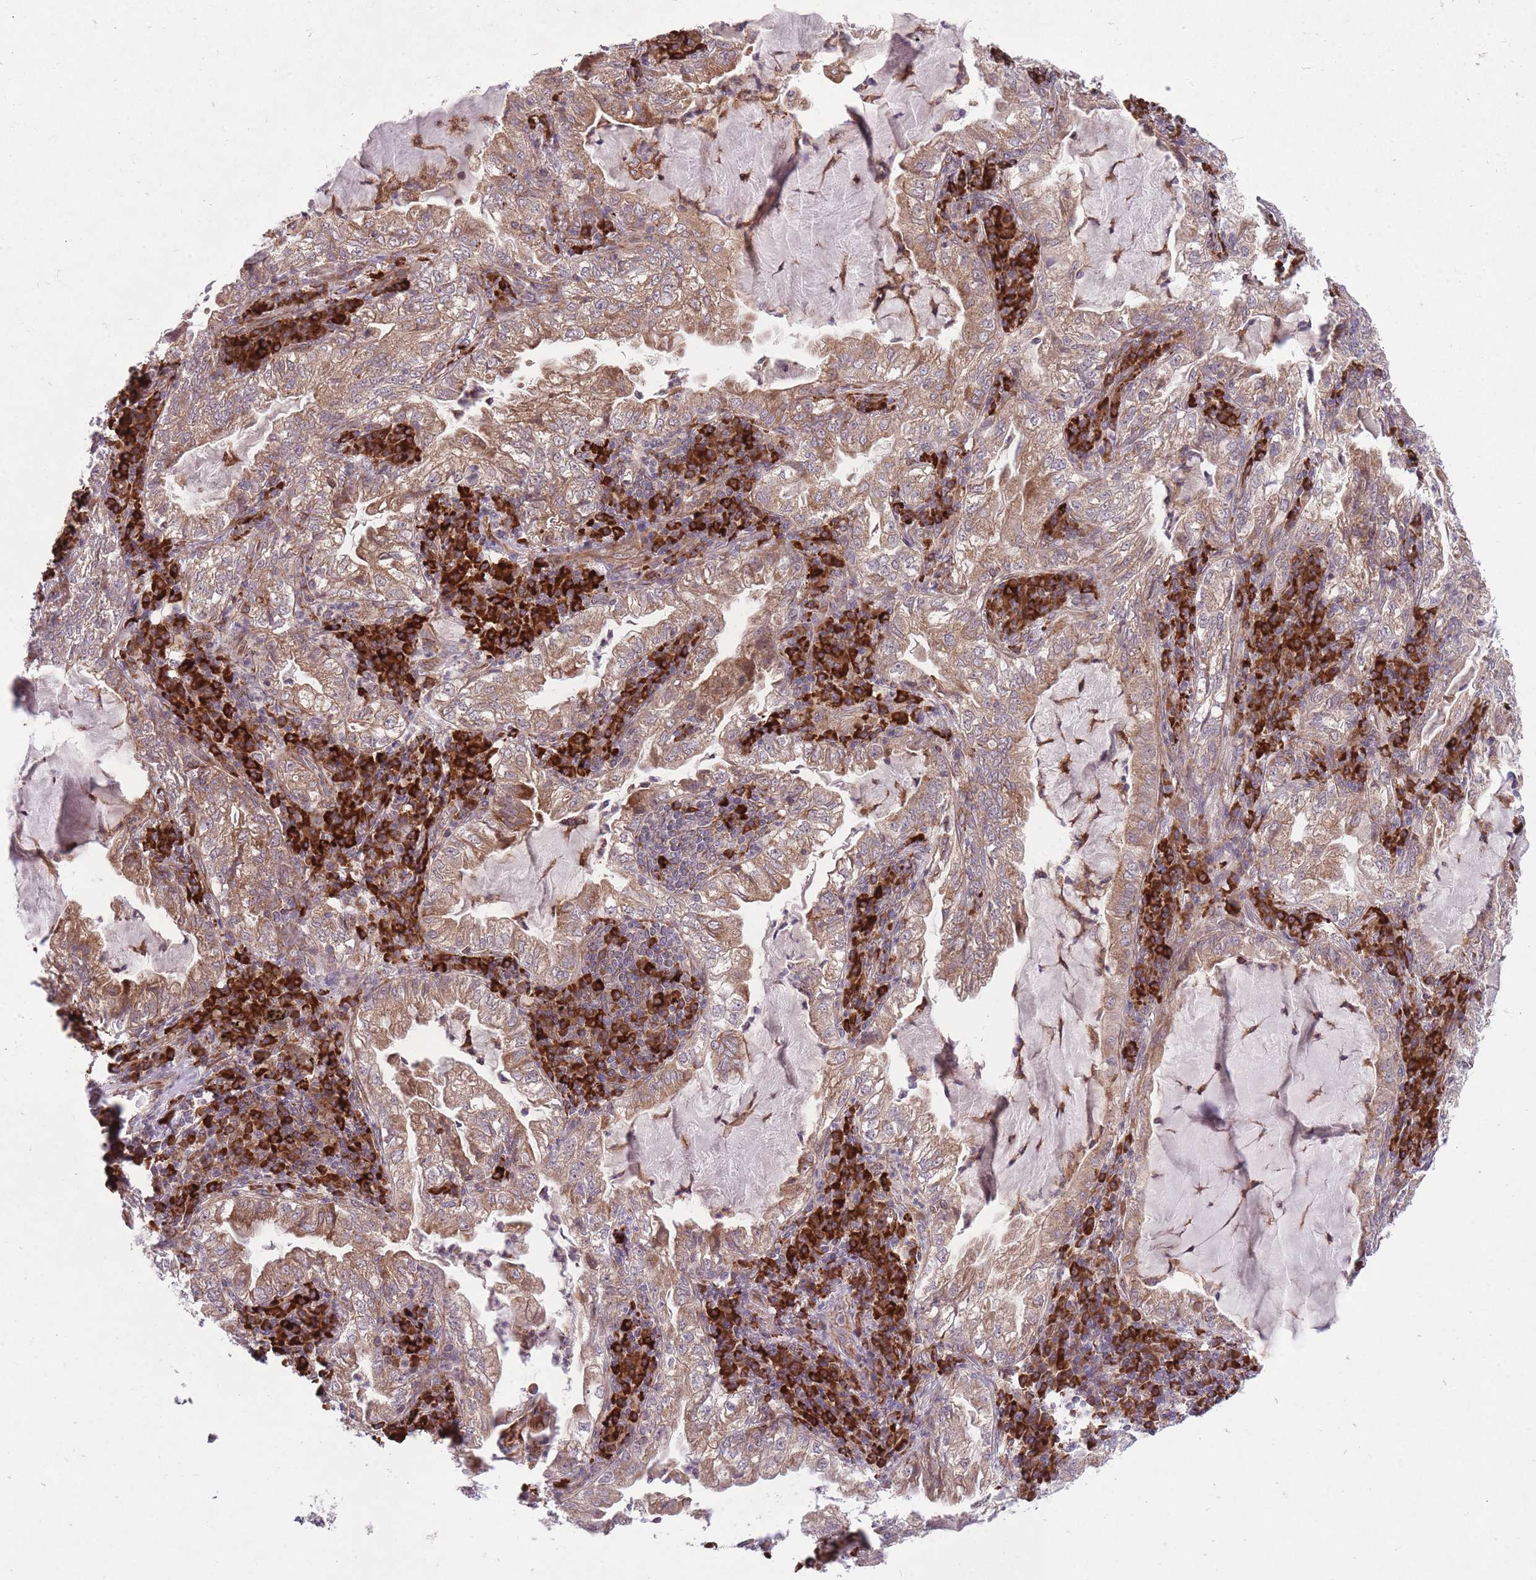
{"staining": {"intensity": "moderate", "quantity": ">75%", "location": "cytoplasmic/membranous"}, "tissue": "lung cancer", "cell_type": "Tumor cells", "image_type": "cancer", "snomed": [{"axis": "morphology", "description": "Adenocarcinoma, NOS"}, {"axis": "topography", "description": "Lung"}], "caption": "Adenocarcinoma (lung) stained for a protein shows moderate cytoplasmic/membranous positivity in tumor cells.", "gene": "TTLL3", "patient": {"sex": "female", "age": 73}}